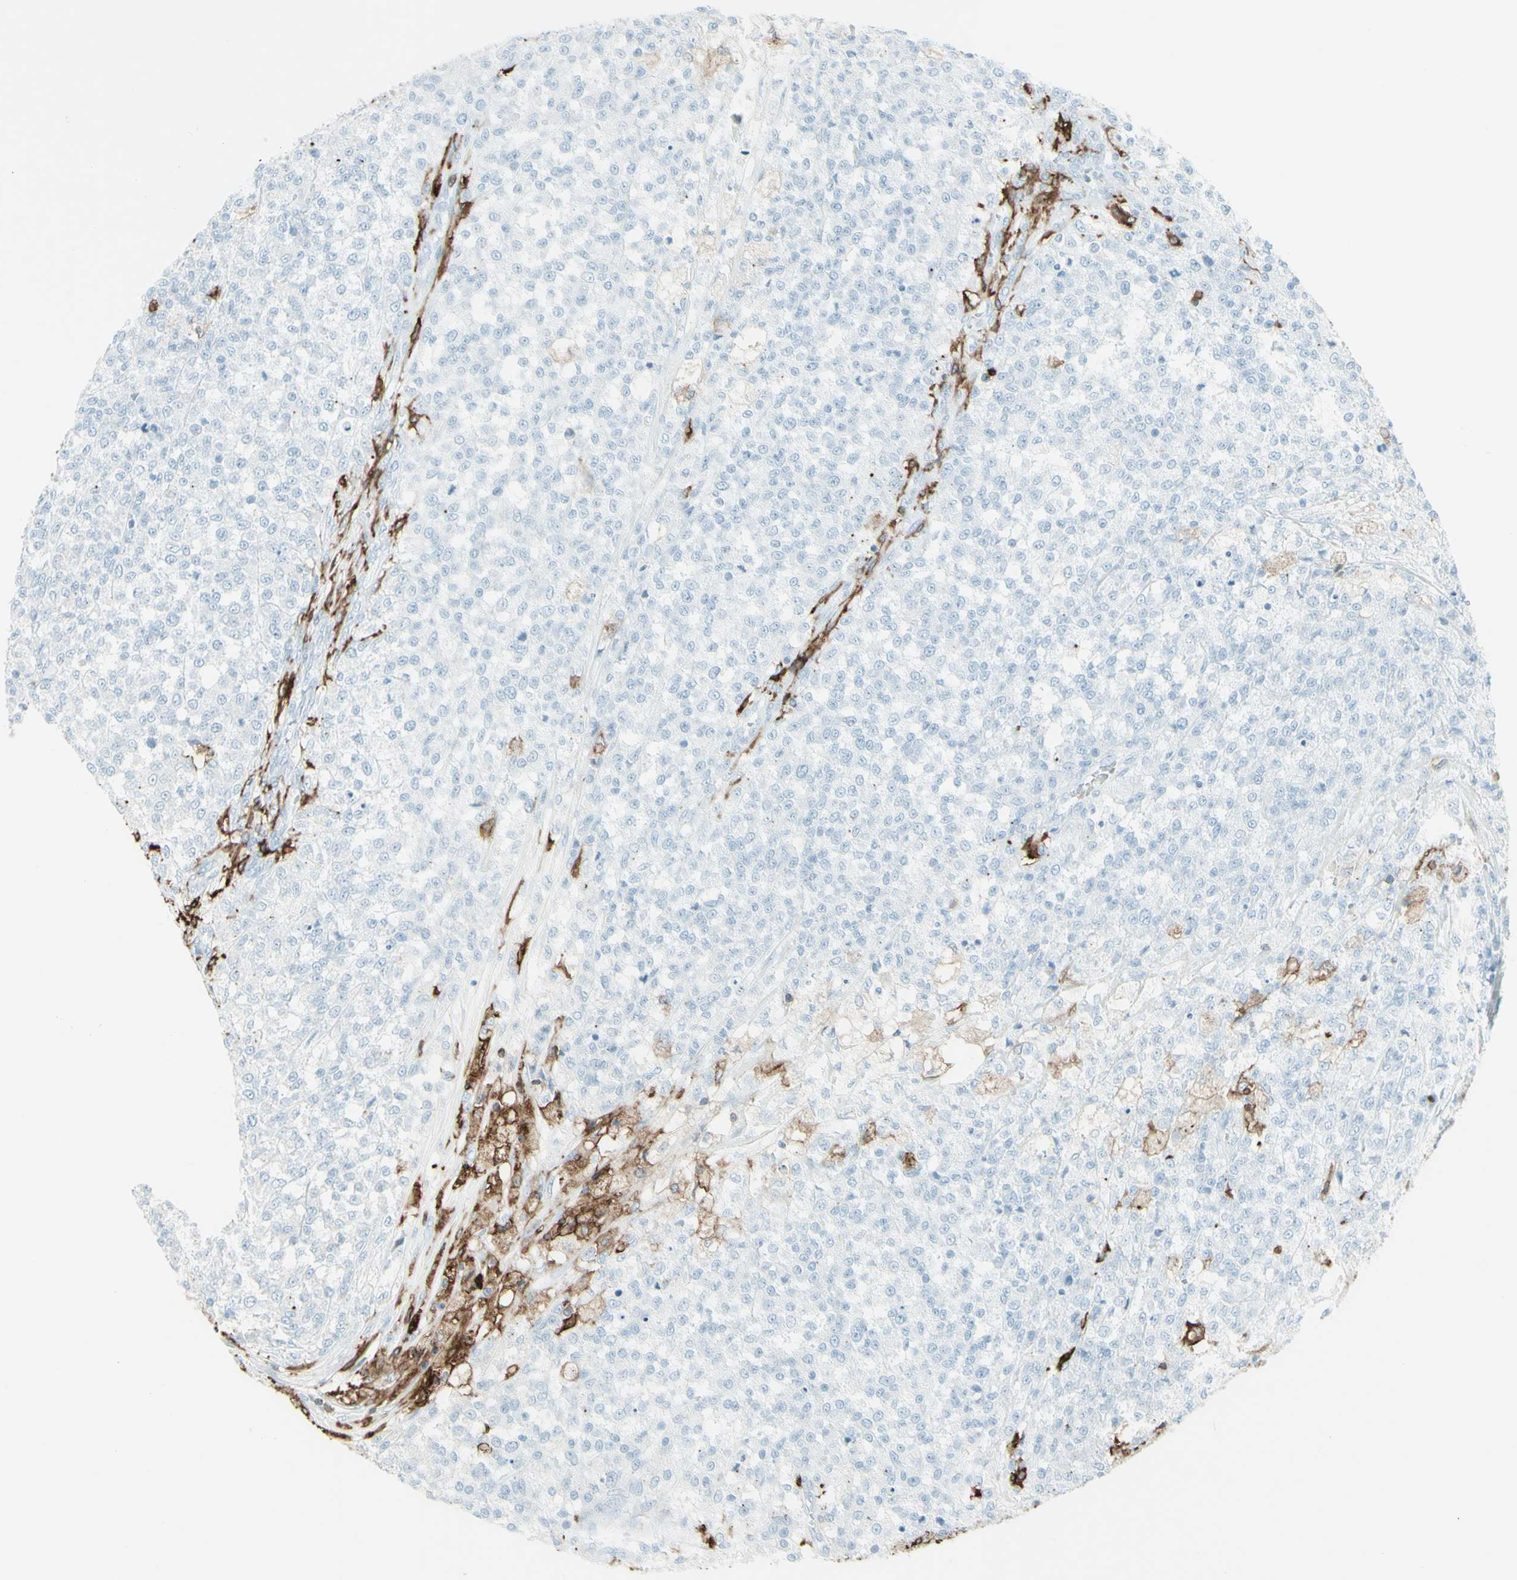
{"staining": {"intensity": "negative", "quantity": "none", "location": "none"}, "tissue": "testis cancer", "cell_type": "Tumor cells", "image_type": "cancer", "snomed": [{"axis": "morphology", "description": "Seminoma, NOS"}, {"axis": "topography", "description": "Testis"}], "caption": "This is an immunohistochemistry micrograph of seminoma (testis). There is no positivity in tumor cells.", "gene": "HLA-DPB1", "patient": {"sex": "male", "age": 59}}